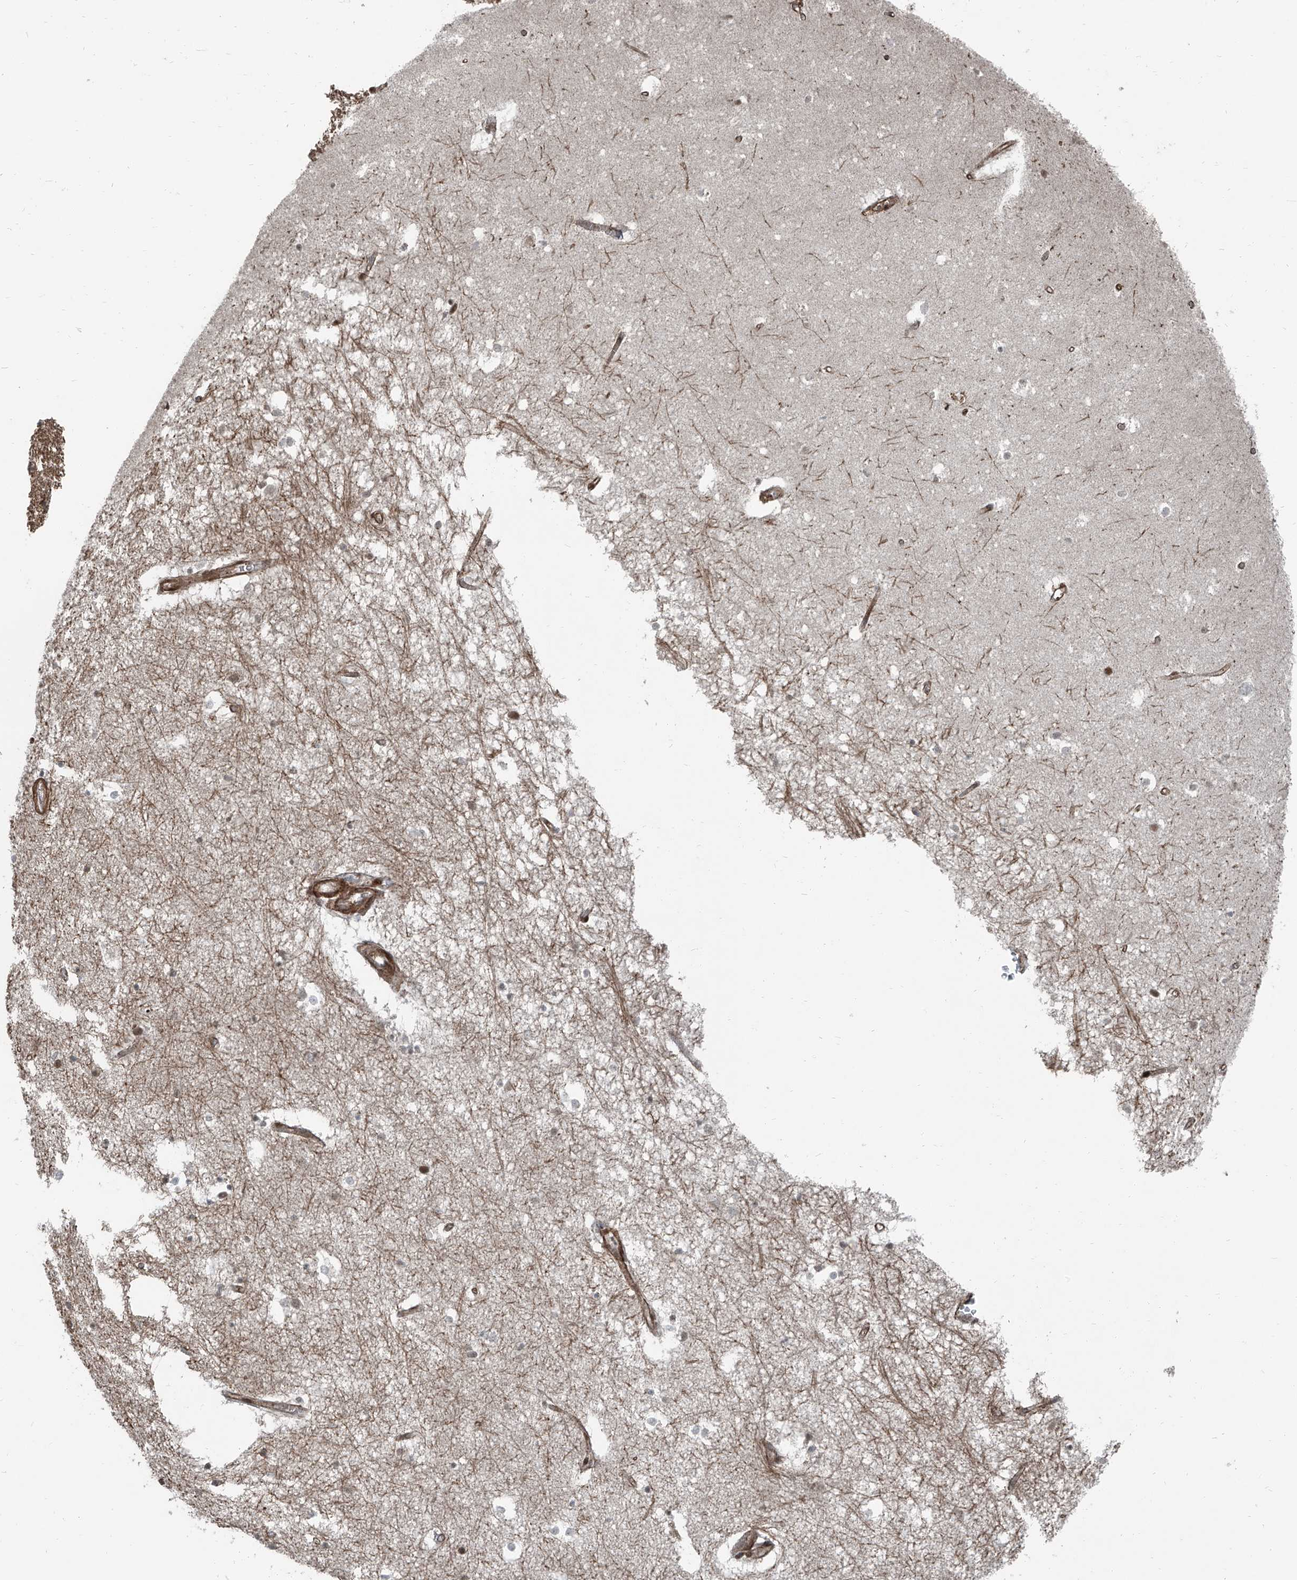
{"staining": {"intensity": "negative", "quantity": "none", "location": "none"}, "tissue": "hippocampus", "cell_type": "Glial cells", "image_type": "normal", "snomed": [{"axis": "morphology", "description": "Normal tissue, NOS"}, {"axis": "topography", "description": "Hippocampus"}], "caption": "There is no significant positivity in glial cells of hippocampus. (DAB immunohistochemistry (IHC) visualized using brightfield microscopy, high magnification).", "gene": "ZNF570", "patient": {"sex": "female", "age": 64}}